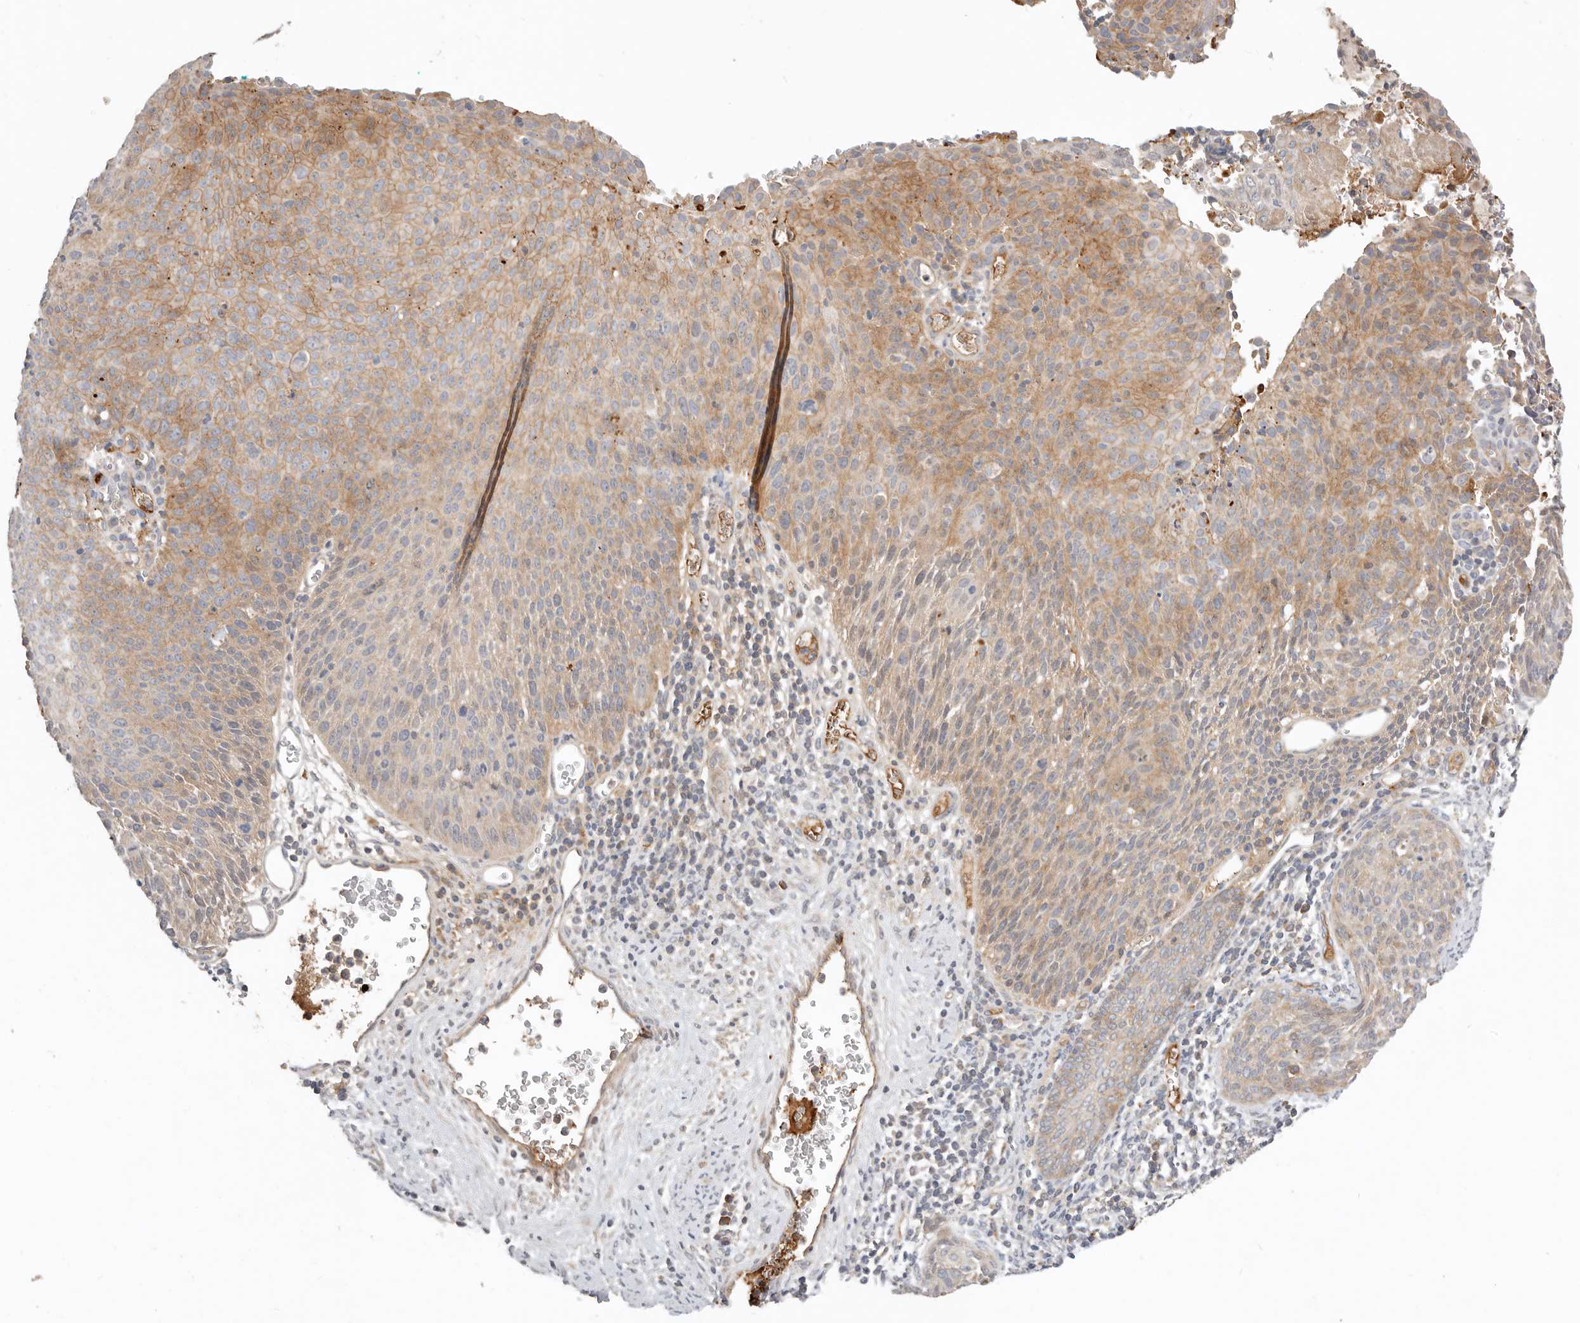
{"staining": {"intensity": "moderate", "quantity": "25%-75%", "location": "cytoplasmic/membranous"}, "tissue": "cervical cancer", "cell_type": "Tumor cells", "image_type": "cancer", "snomed": [{"axis": "morphology", "description": "Squamous cell carcinoma, NOS"}, {"axis": "topography", "description": "Cervix"}], "caption": "Approximately 25%-75% of tumor cells in squamous cell carcinoma (cervical) show moderate cytoplasmic/membranous protein positivity as visualized by brown immunohistochemical staining.", "gene": "MTFR2", "patient": {"sex": "female", "age": 55}}